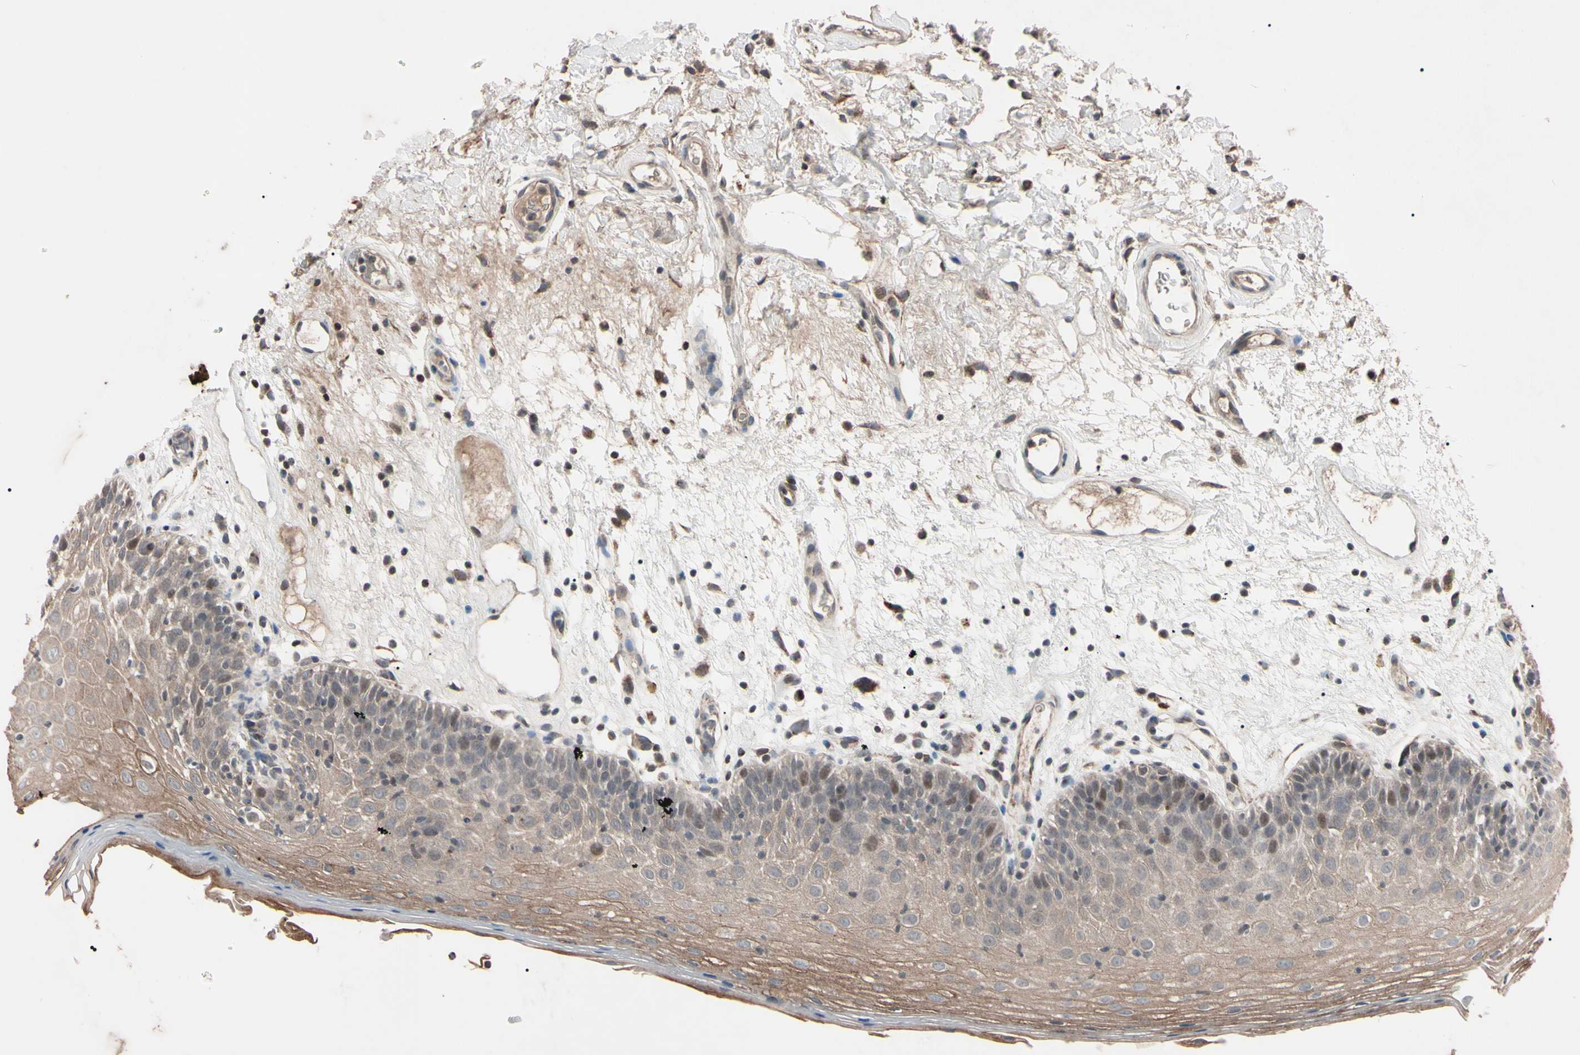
{"staining": {"intensity": "moderate", "quantity": ">75%", "location": "cytoplasmic/membranous,nuclear"}, "tissue": "oral mucosa", "cell_type": "Squamous epithelial cells", "image_type": "normal", "snomed": [{"axis": "morphology", "description": "Normal tissue, NOS"}, {"axis": "morphology", "description": "Squamous cell carcinoma, NOS"}, {"axis": "topography", "description": "Skeletal muscle"}, {"axis": "topography", "description": "Oral tissue"}, {"axis": "topography", "description": "Head-Neck"}], "caption": "Protein expression analysis of normal oral mucosa shows moderate cytoplasmic/membranous,nuclear staining in about >75% of squamous epithelial cells. Ihc stains the protein in brown and the nuclei are stained blue.", "gene": "TNFRSF1A", "patient": {"sex": "male", "age": 71}}